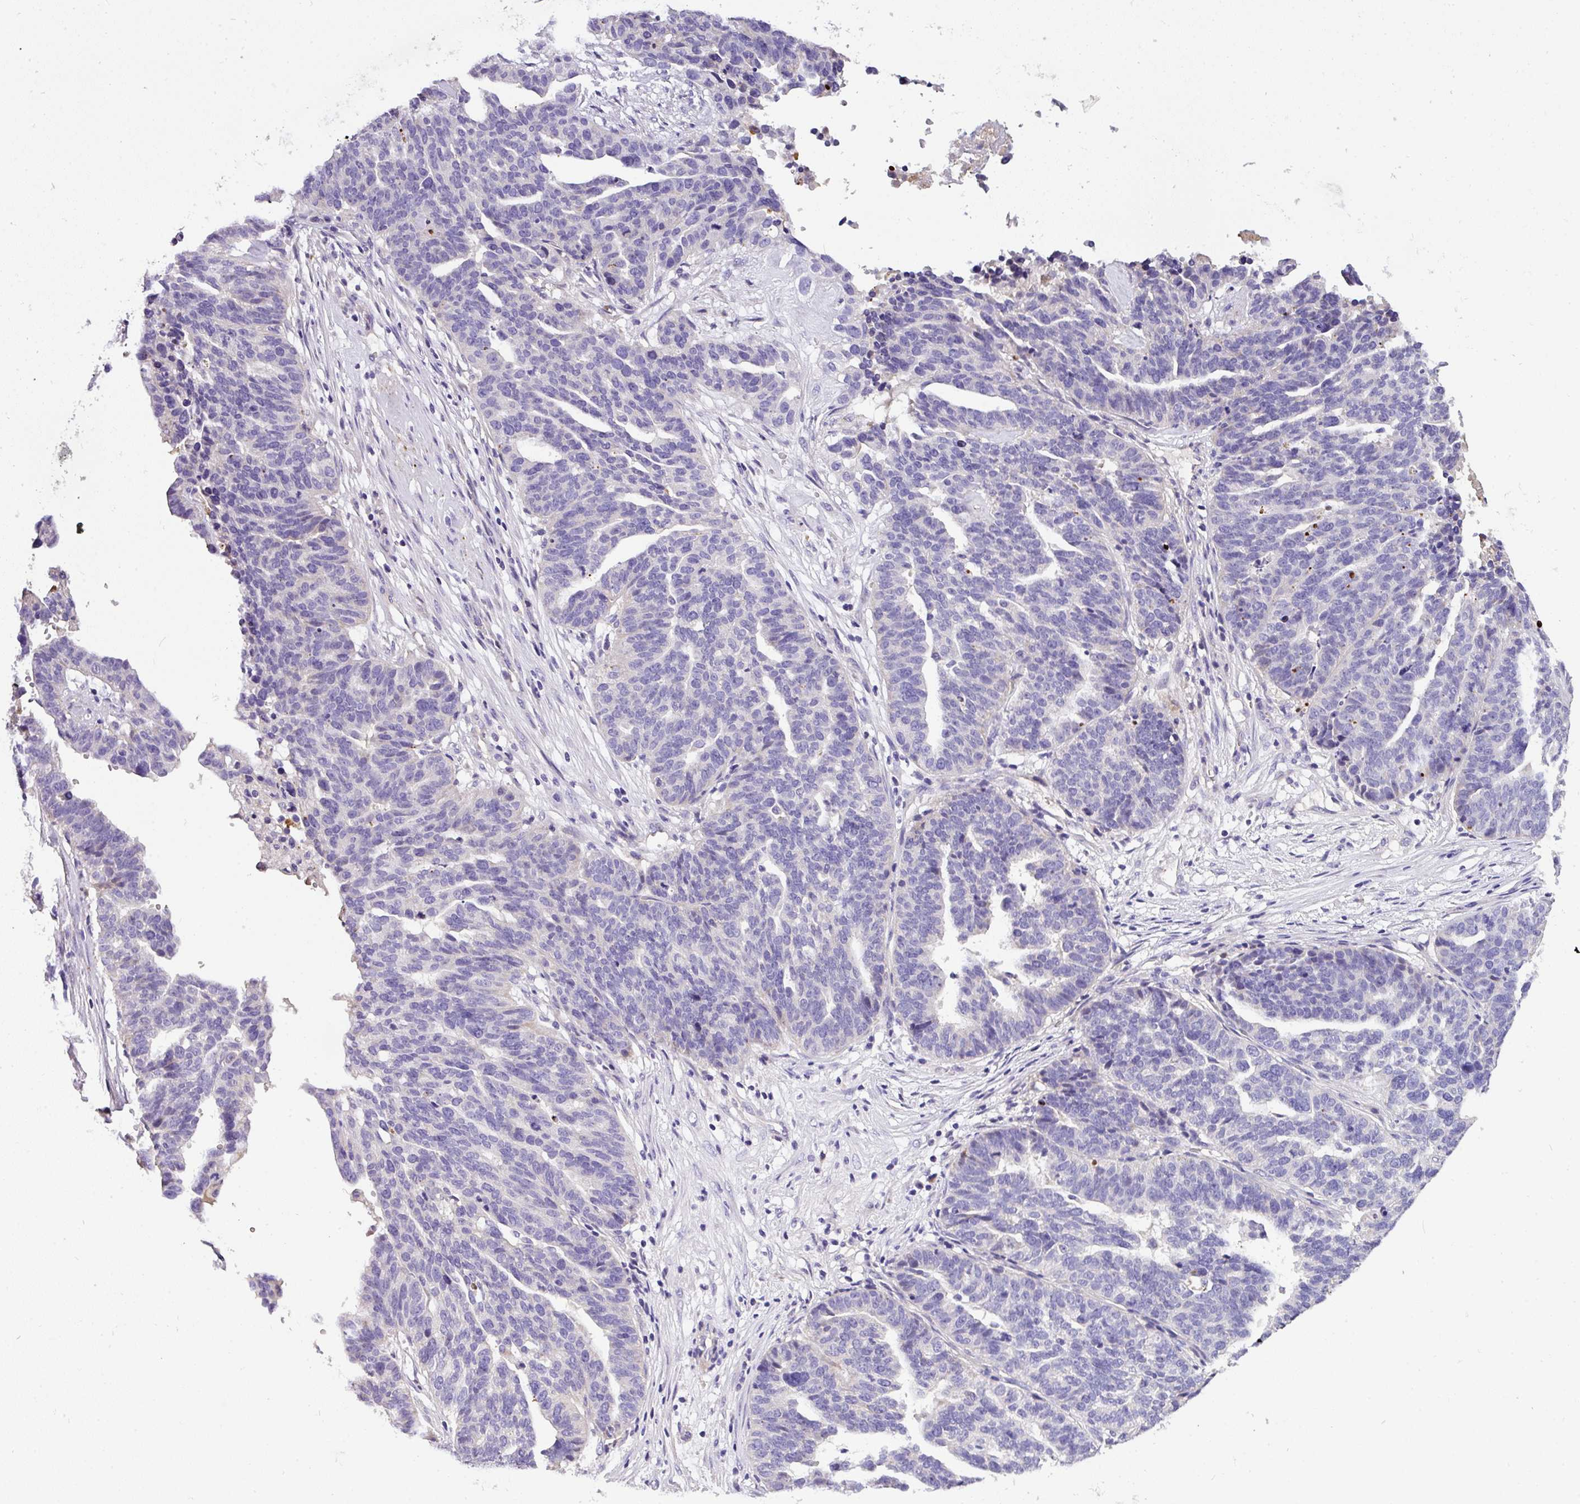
{"staining": {"intensity": "negative", "quantity": "none", "location": "none"}, "tissue": "ovarian cancer", "cell_type": "Tumor cells", "image_type": "cancer", "snomed": [{"axis": "morphology", "description": "Cystadenocarcinoma, serous, NOS"}, {"axis": "topography", "description": "Ovary"}], "caption": "Immunohistochemistry micrograph of human serous cystadenocarcinoma (ovarian) stained for a protein (brown), which demonstrates no positivity in tumor cells.", "gene": "ANXA2R", "patient": {"sex": "female", "age": 59}}